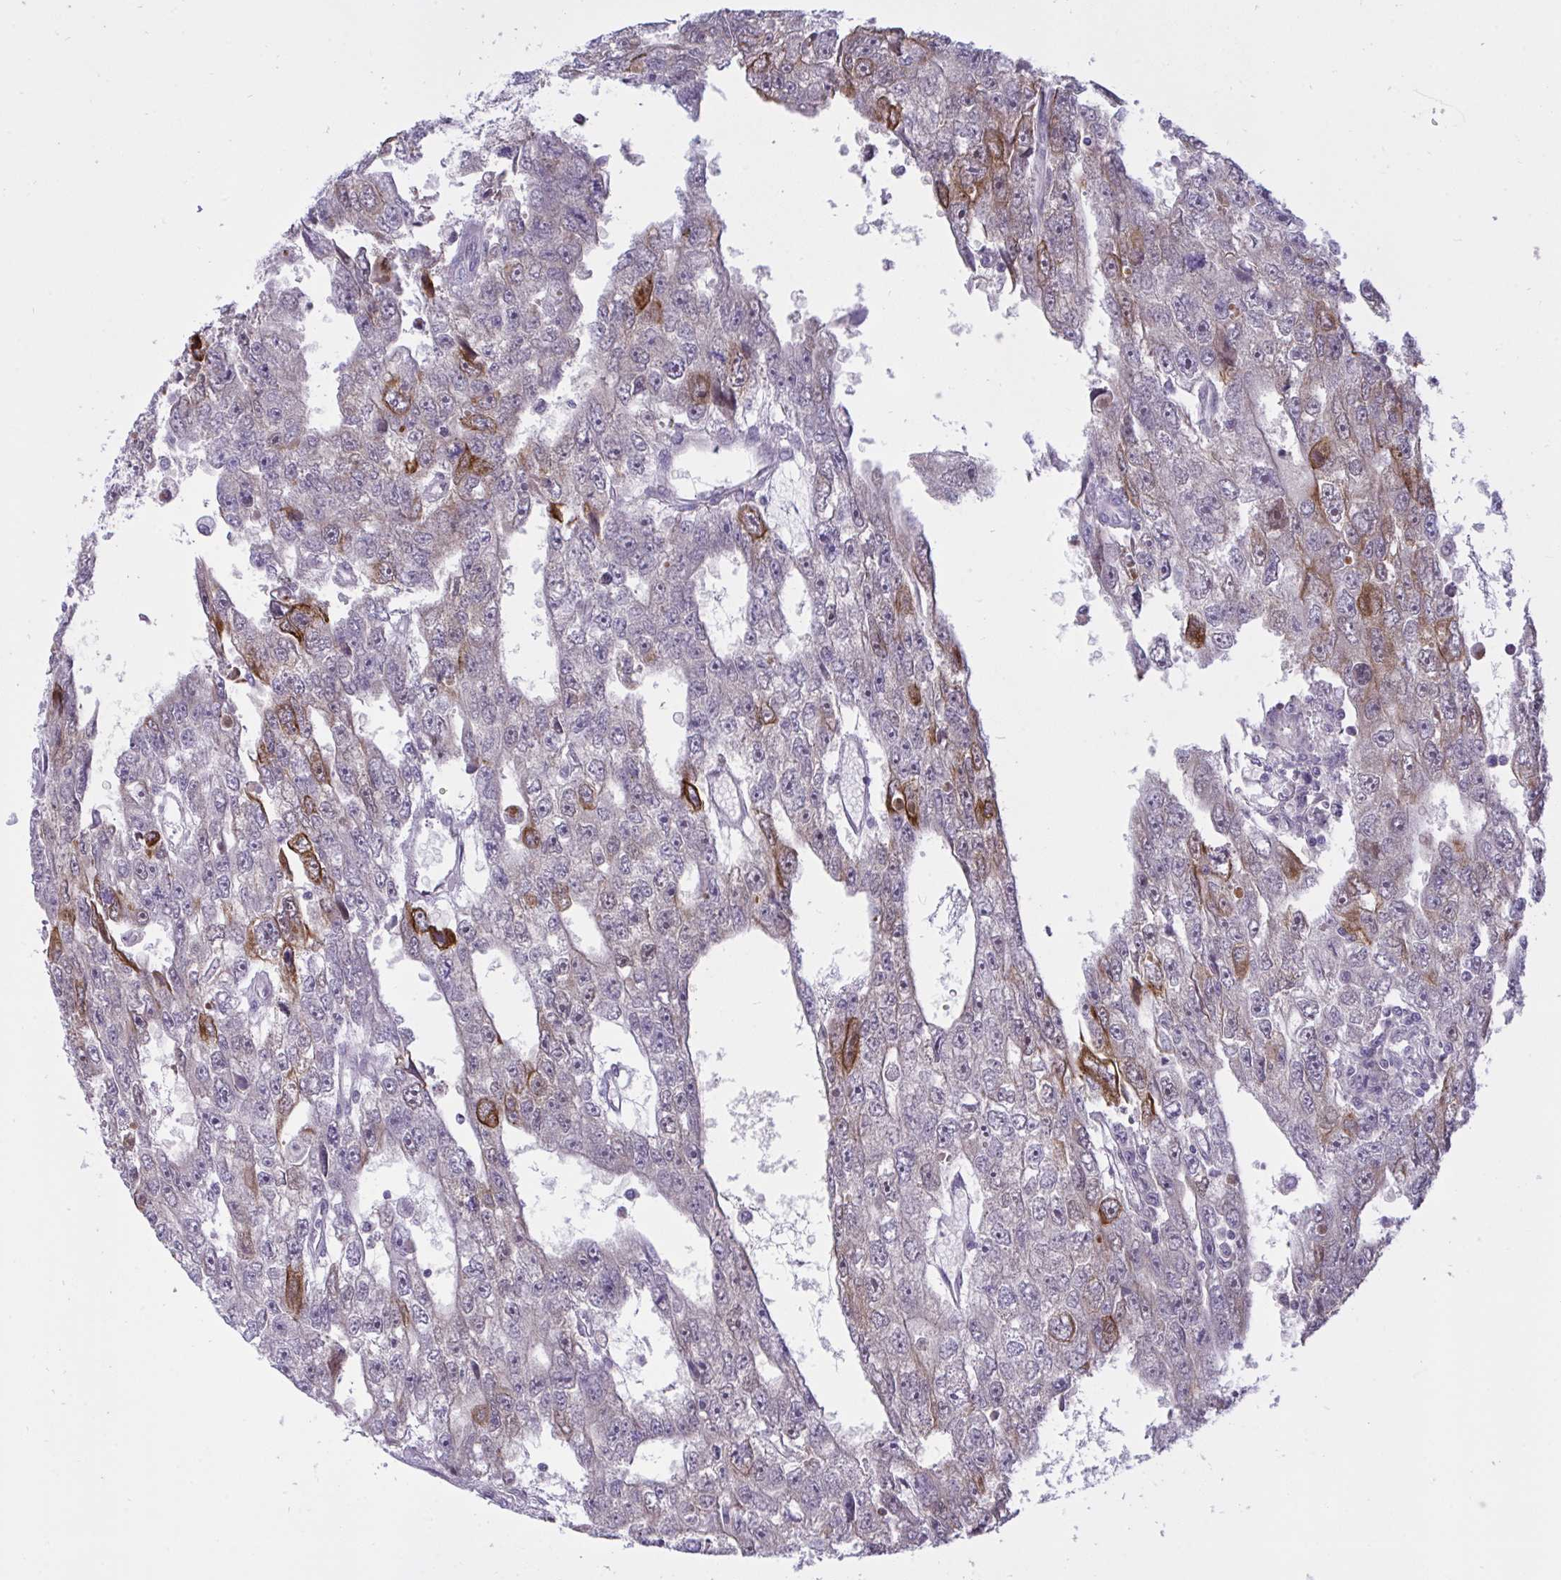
{"staining": {"intensity": "moderate", "quantity": "<25%", "location": "cytoplasmic/membranous"}, "tissue": "testis cancer", "cell_type": "Tumor cells", "image_type": "cancer", "snomed": [{"axis": "morphology", "description": "Carcinoma, Embryonal, NOS"}, {"axis": "topography", "description": "Testis"}], "caption": "A brown stain highlights moderate cytoplasmic/membranous positivity of a protein in testis cancer tumor cells.", "gene": "EPOP", "patient": {"sex": "male", "age": 20}}